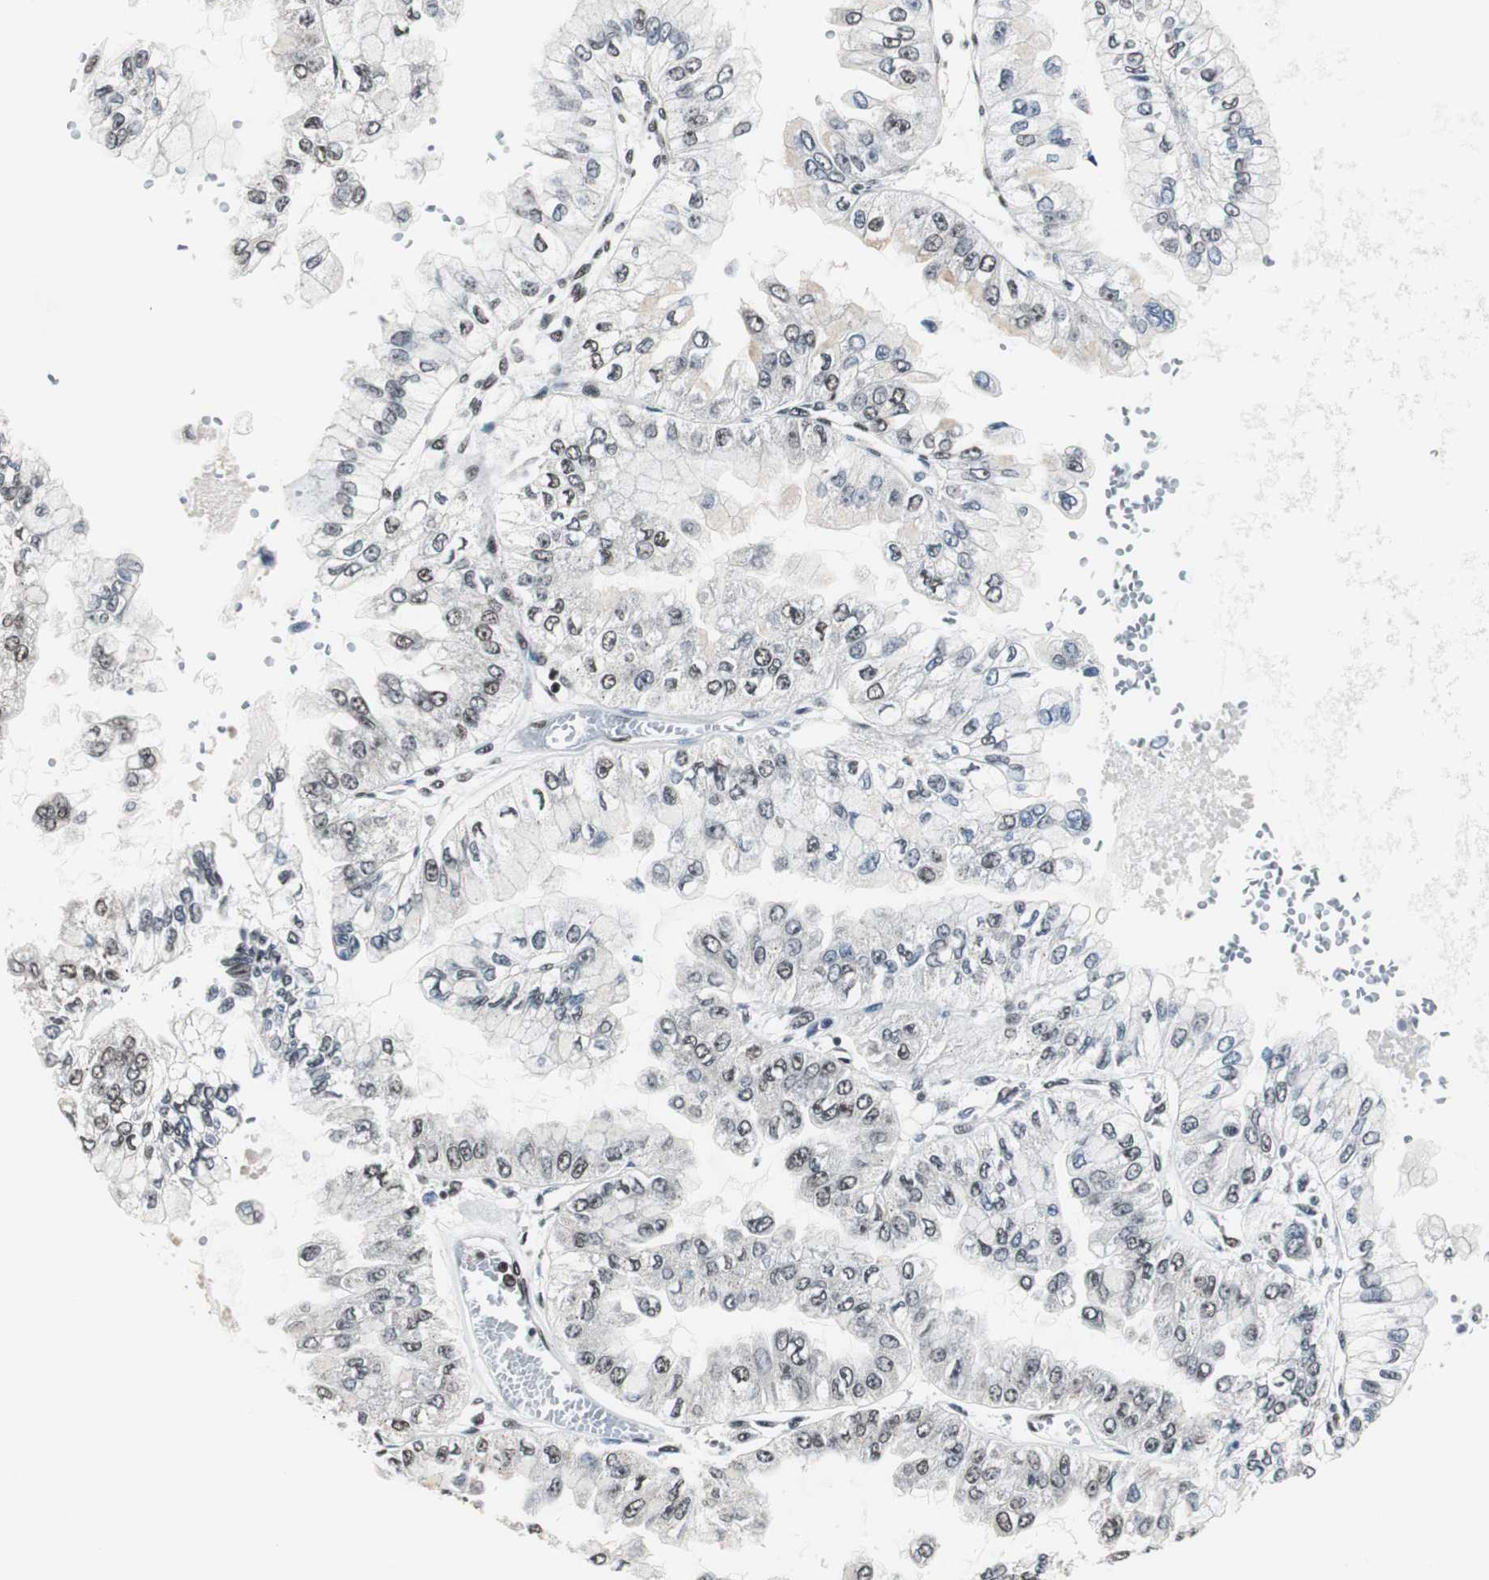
{"staining": {"intensity": "weak", "quantity": "<25%", "location": "nuclear"}, "tissue": "liver cancer", "cell_type": "Tumor cells", "image_type": "cancer", "snomed": [{"axis": "morphology", "description": "Cholangiocarcinoma"}, {"axis": "topography", "description": "Liver"}], "caption": "Immunohistochemistry (IHC) micrograph of cholangiocarcinoma (liver) stained for a protein (brown), which reveals no staining in tumor cells.", "gene": "CDK9", "patient": {"sex": "female", "age": 79}}